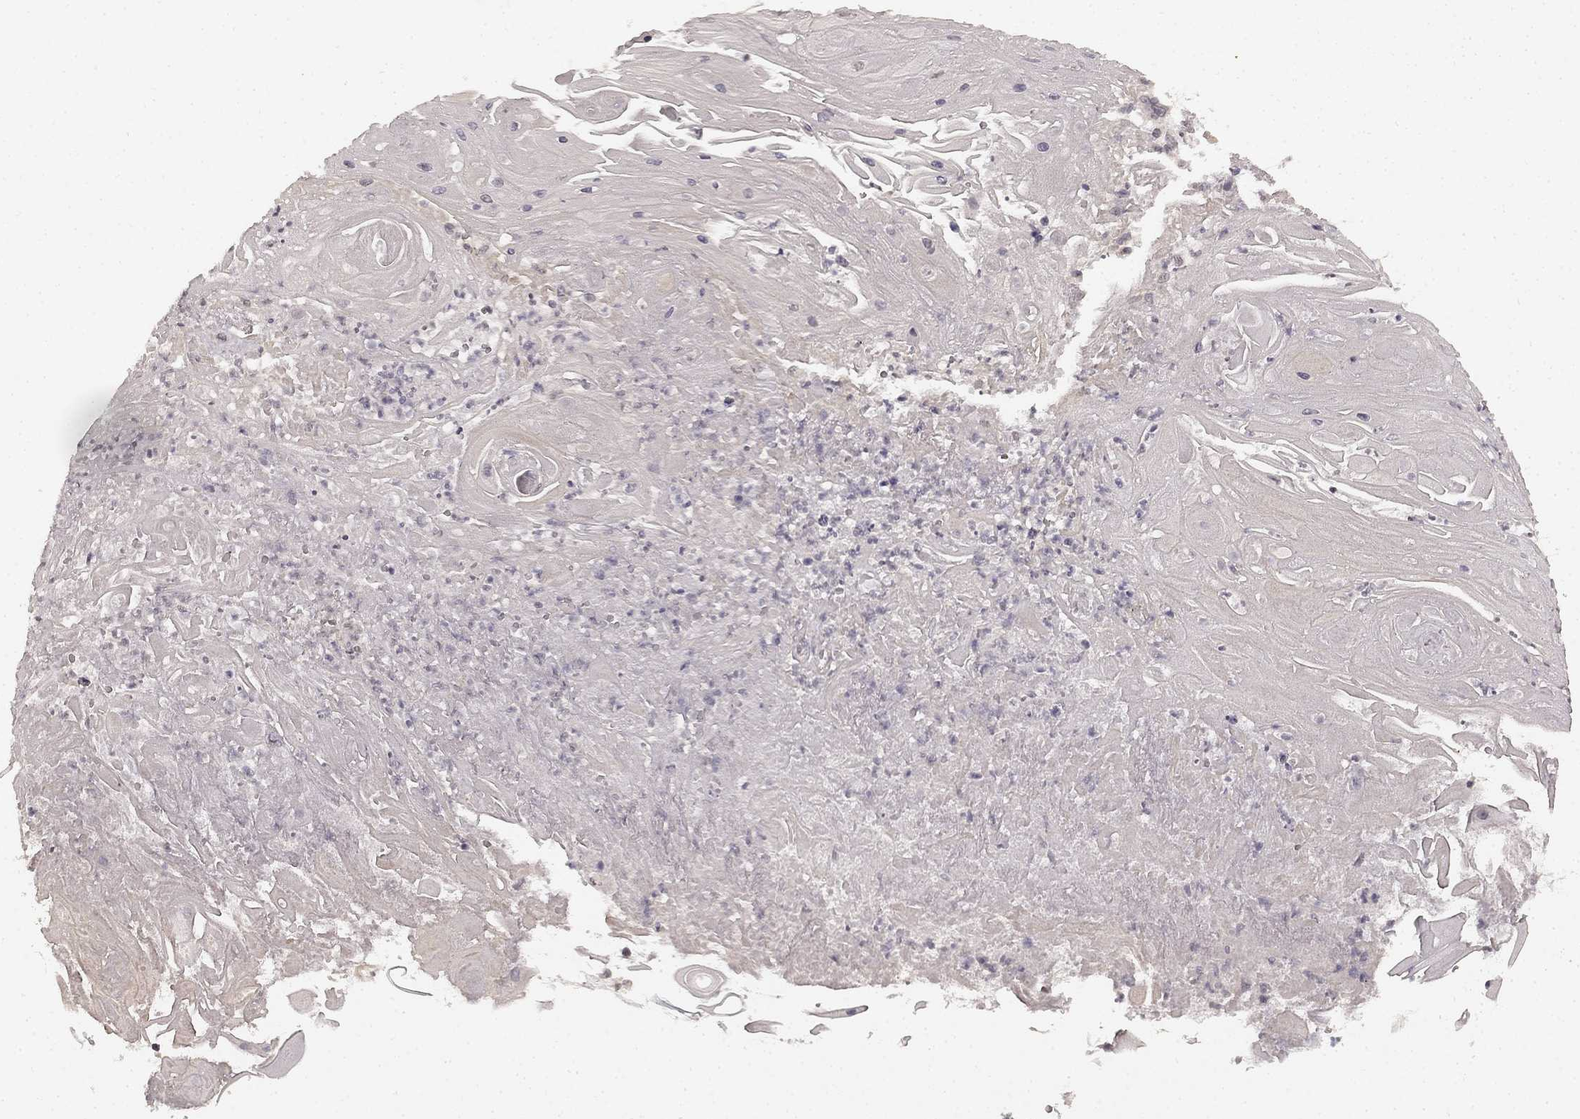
{"staining": {"intensity": "weak", "quantity": "25%-75%", "location": "nuclear"}, "tissue": "skin cancer", "cell_type": "Tumor cells", "image_type": "cancer", "snomed": [{"axis": "morphology", "description": "Squamous cell carcinoma, NOS"}, {"axis": "topography", "description": "Skin"}], "caption": "Immunohistochemical staining of skin cancer shows low levels of weak nuclear staining in approximately 25%-75% of tumor cells.", "gene": "HCN4", "patient": {"sex": "male", "age": 62}}